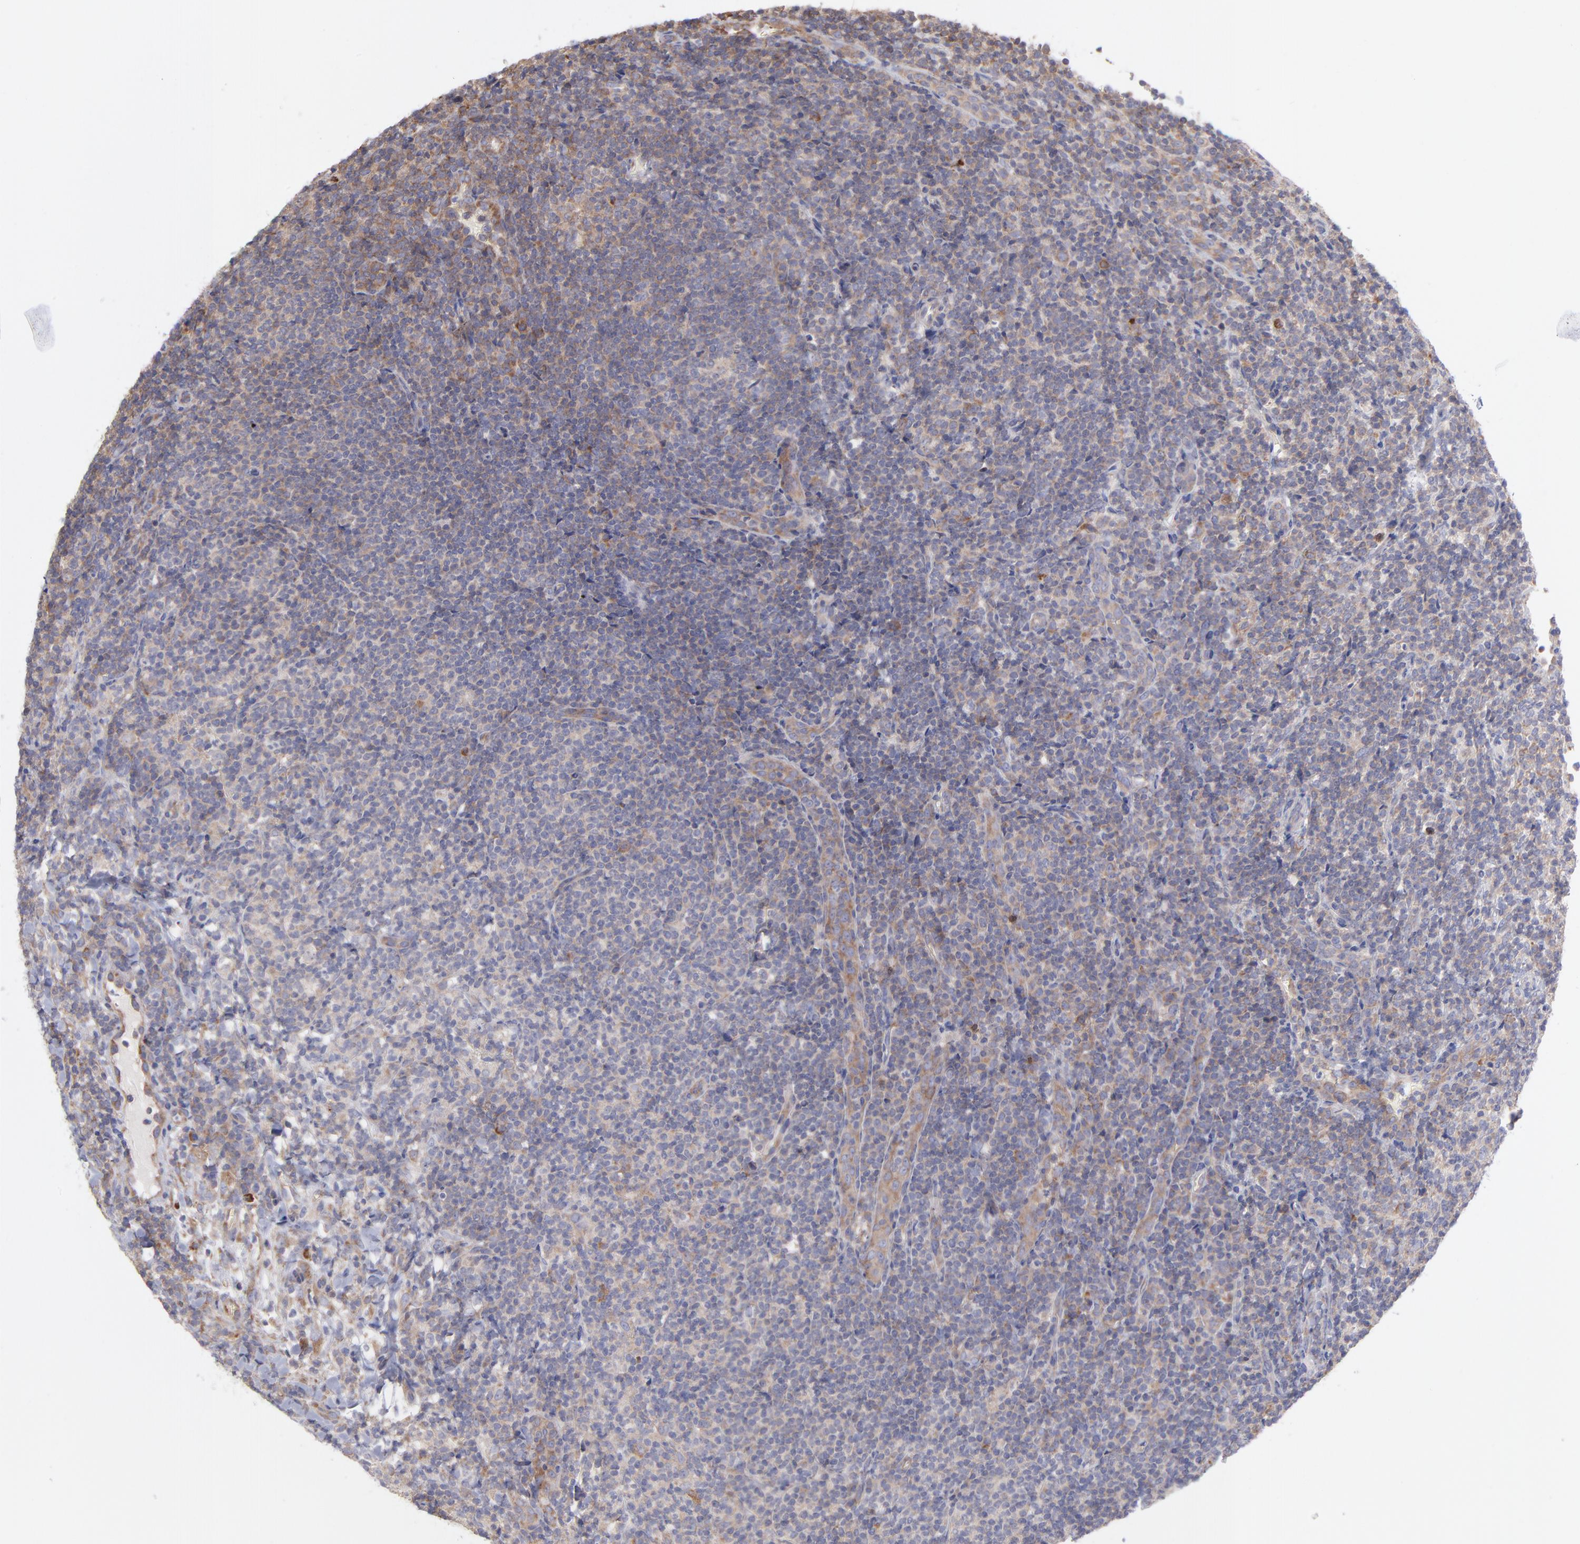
{"staining": {"intensity": "negative", "quantity": "none", "location": "none"}, "tissue": "lymphoma", "cell_type": "Tumor cells", "image_type": "cancer", "snomed": [{"axis": "morphology", "description": "Malignant lymphoma, non-Hodgkin's type, Low grade"}, {"axis": "topography", "description": "Lymph node"}], "caption": "A high-resolution image shows immunohistochemistry (IHC) staining of malignant lymphoma, non-Hodgkin's type (low-grade), which reveals no significant staining in tumor cells. The staining is performed using DAB brown chromogen with nuclei counter-stained in using hematoxylin.", "gene": "RPLP0", "patient": {"sex": "female", "age": 76}}